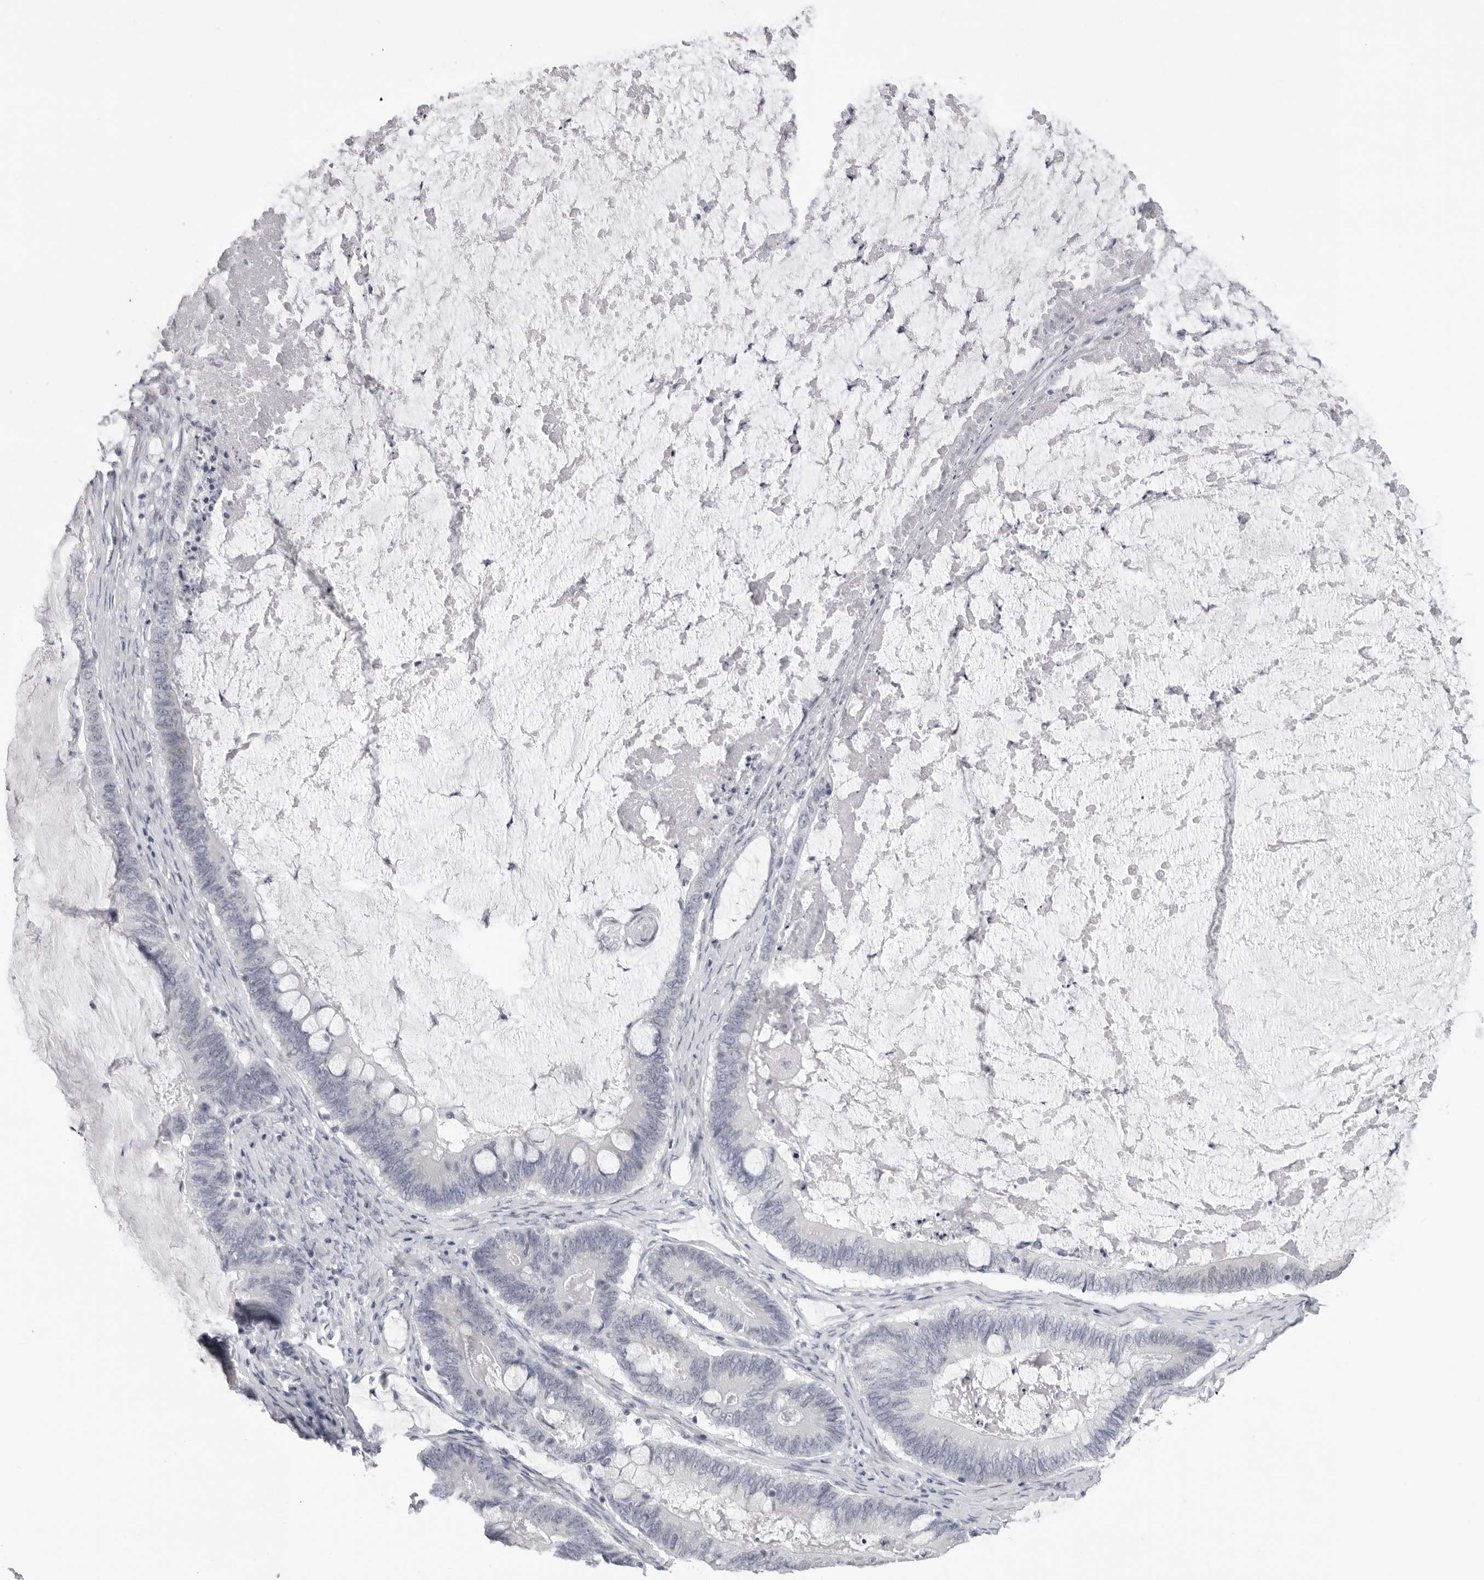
{"staining": {"intensity": "negative", "quantity": "none", "location": "none"}, "tissue": "ovarian cancer", "cell_type": "Tumor cells", "image_type": "cancer", "snomed": [{"axis": "morphology", "description": "Cystadenocarcinoma, mucinous, NOS"}, {"axis": "topography", "description": "Ovary"}], "caption": "Immunohistochemical staining of human ovarian mucinous cystadenocarcinoma displays no significant staining in tumor cells.", "gene": "DNALI1", "patient": {"sex": "female", "age": 61}}